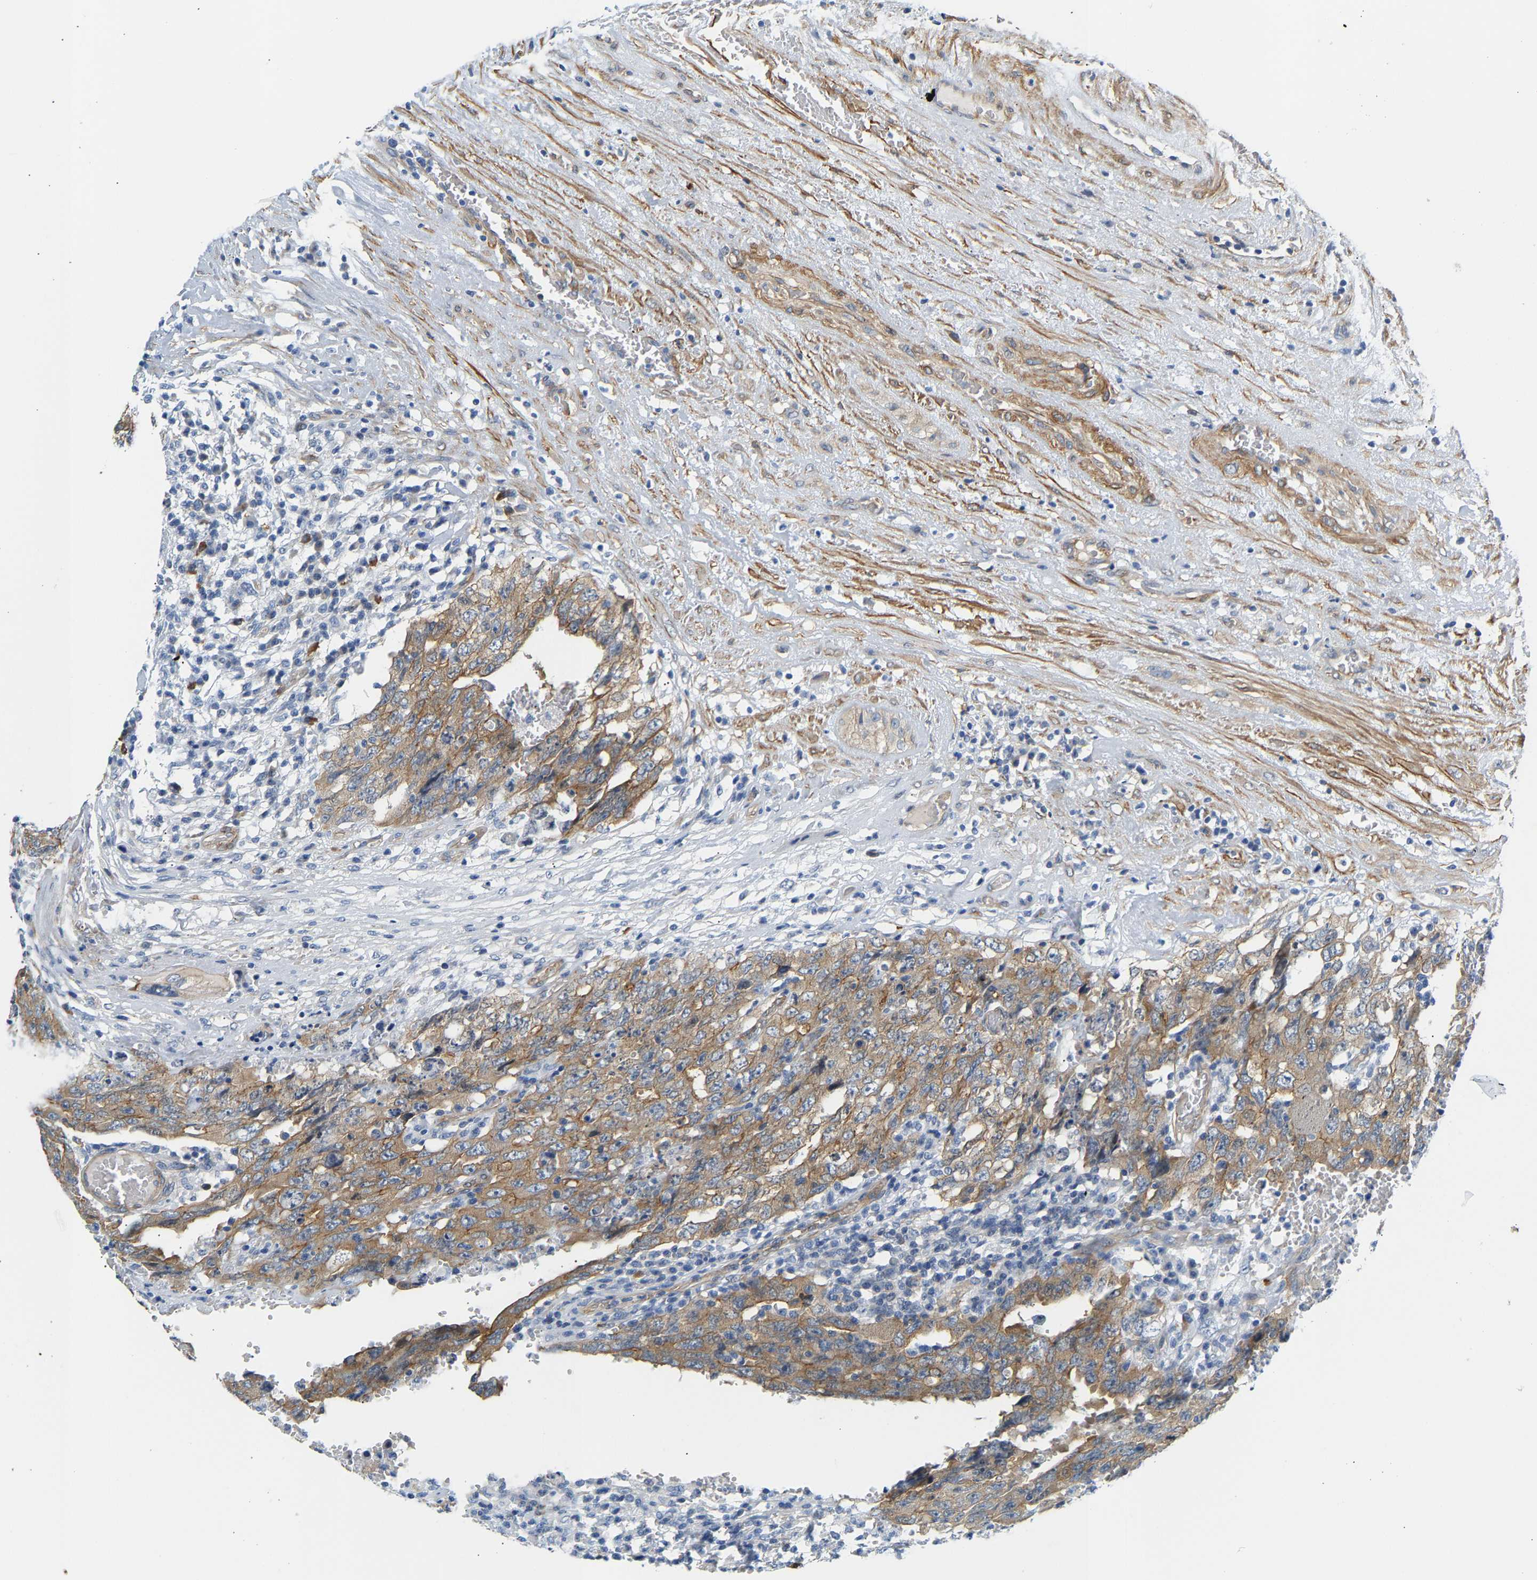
{"staining": {"intensity": "weak", "quantity": ">75%", "location": "cytoplasmic/membranous"}, "tissue": "testis cancer", "cell_type": "Tumor cells", "image_type": "cancer", "snomed": [{"axis": "morphology", "description": "Carcinoma, Embryonal, NOS"}, {"axis": "topography", "description": "Testis"}], "caption": "Immunohistochemistry (IHC) (DAB) staining of testis embryonal carcinoma reveals weak cytoplasmic/membranous protein expression in about >75% of tumor cells.", "gene": "PAWR", "patient": {"sex": "male", "age": 26}}